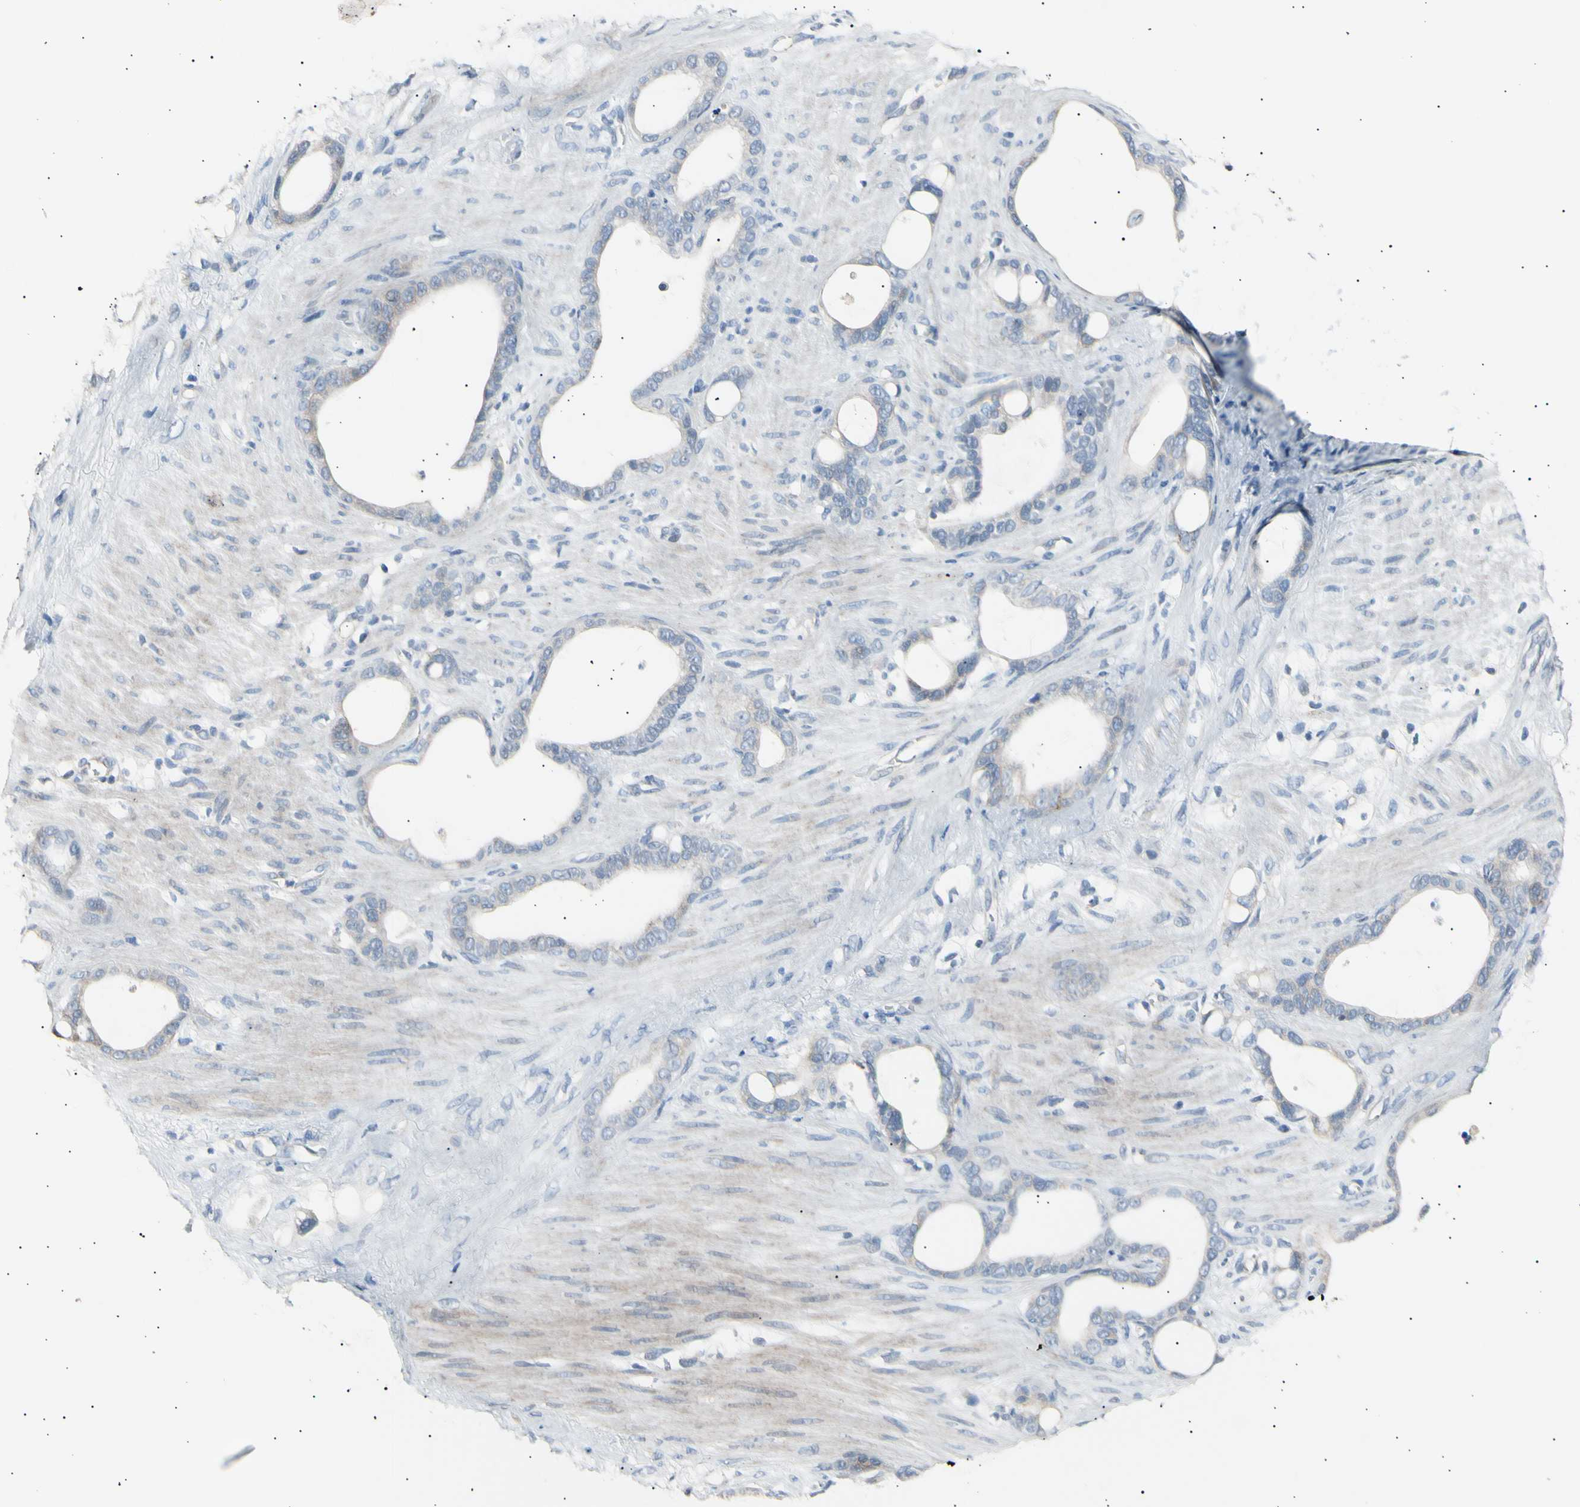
{"staining": {"intensity": "negative", "quantity": "none", "location": "none"}, "tissue": "stomach cancer", "cell_type": "Tumor cells", "image_type": "cancer", "snomed": [{"axis": "morphology", "description": "Adenocarcinoma, NOS"}, {"axis": "topography", "description": "Stomach"}], "caption": "Micrograph shows no significant protein positivity in tumor cells of stomach adenocarcinoma.", "gene": "LDLR", "patient": {"sex": "female", "age": 75}}